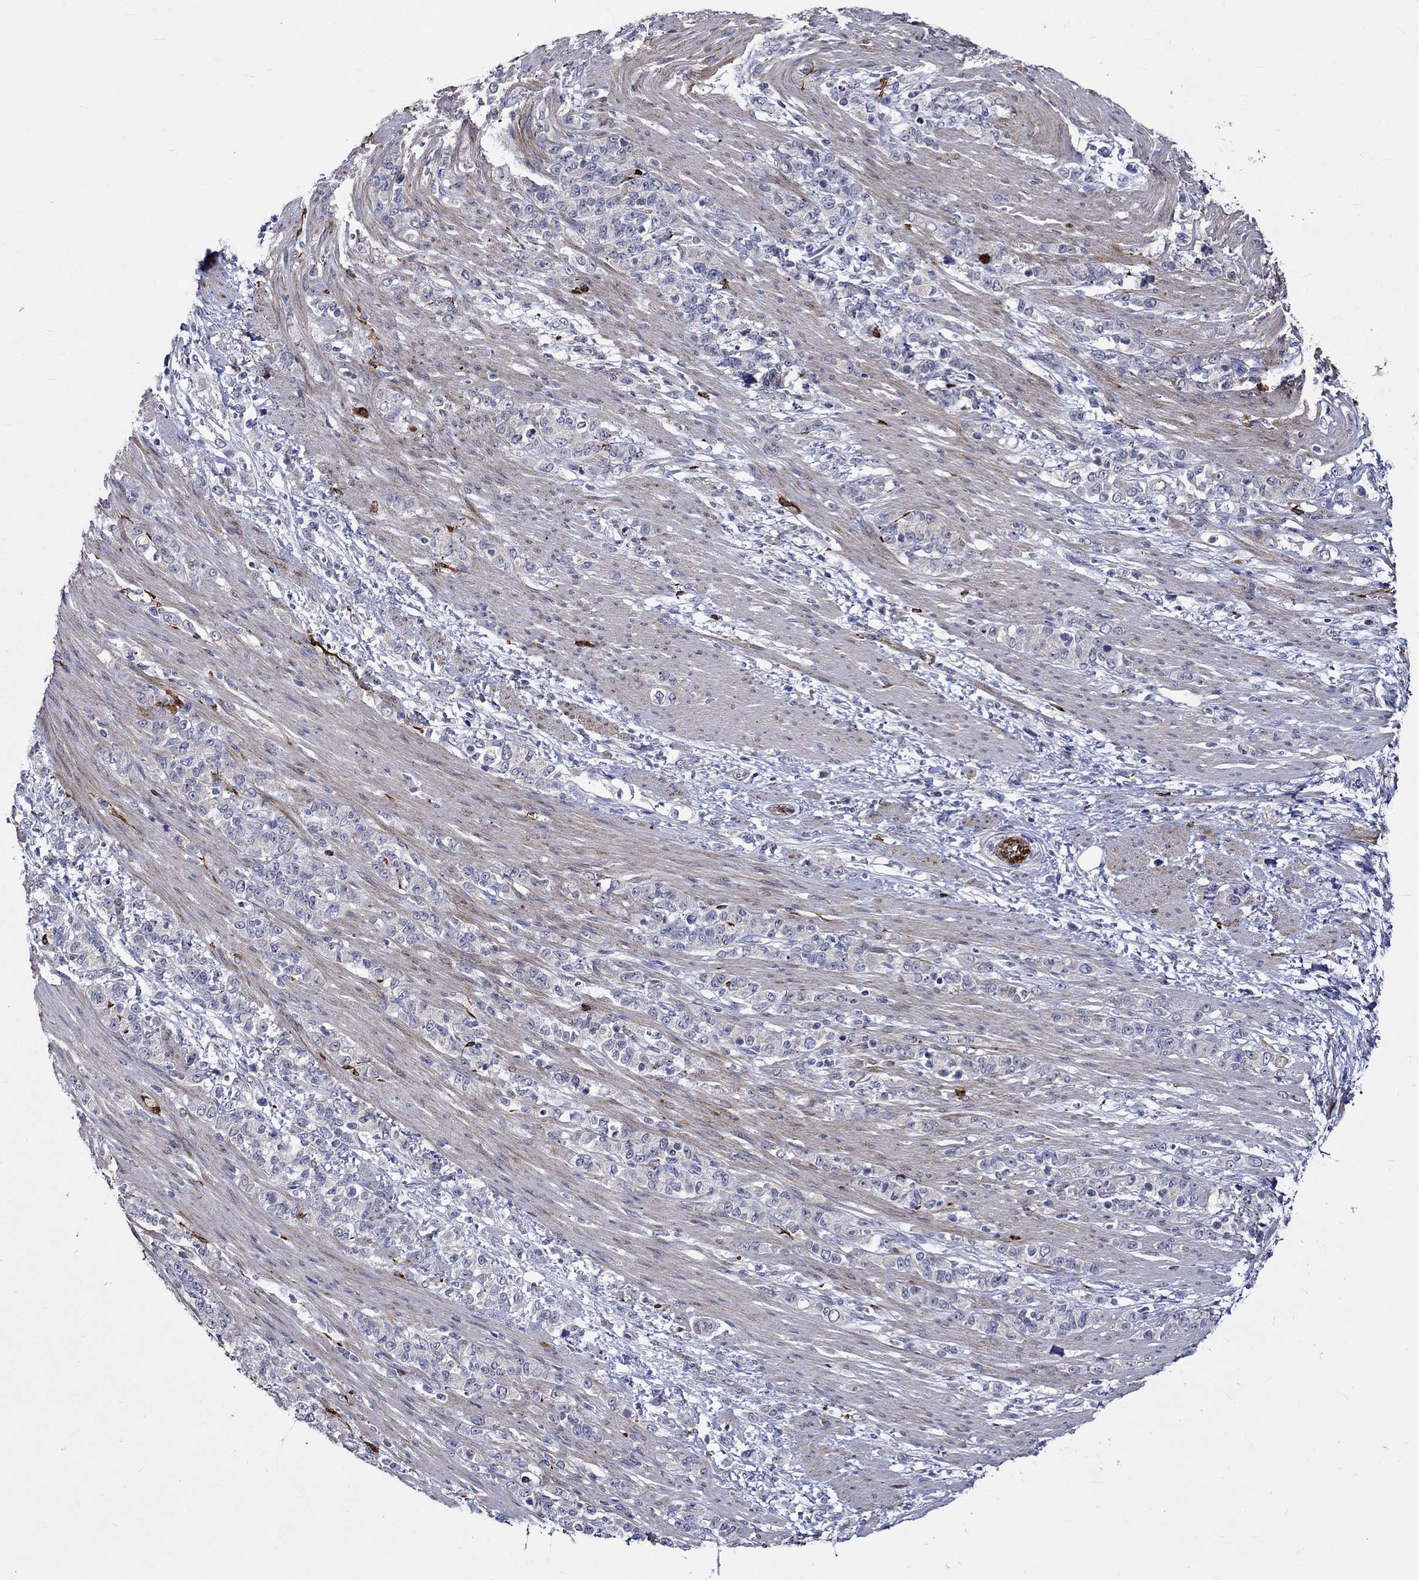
{"staining": {"intensity": "negative", "quantity": "none", "location": "none"}, "tissue": "stomach cancer", "cell_type": "Tumor cells", "image_type": "cancer", "snomed": [{"axis": "morphology", "description": "Normal tissue, NOS"}, {"axis": "morphology", "description": "Adenocarcinoma, NOS"}, {"axis": "topography", "description": "Stomach"}], "caption": "A high-resolution image shows immunohistochemistry (IHC) staining of adenocarcinoma (stomach), which exhibits no significant staining in tumor cells. The staining is performed using DAB brown chromogen with nuclei counter-stained in using hematoxylin.", "gene": "CRYAB", "patient": {"sex": "female", "age": 79}}